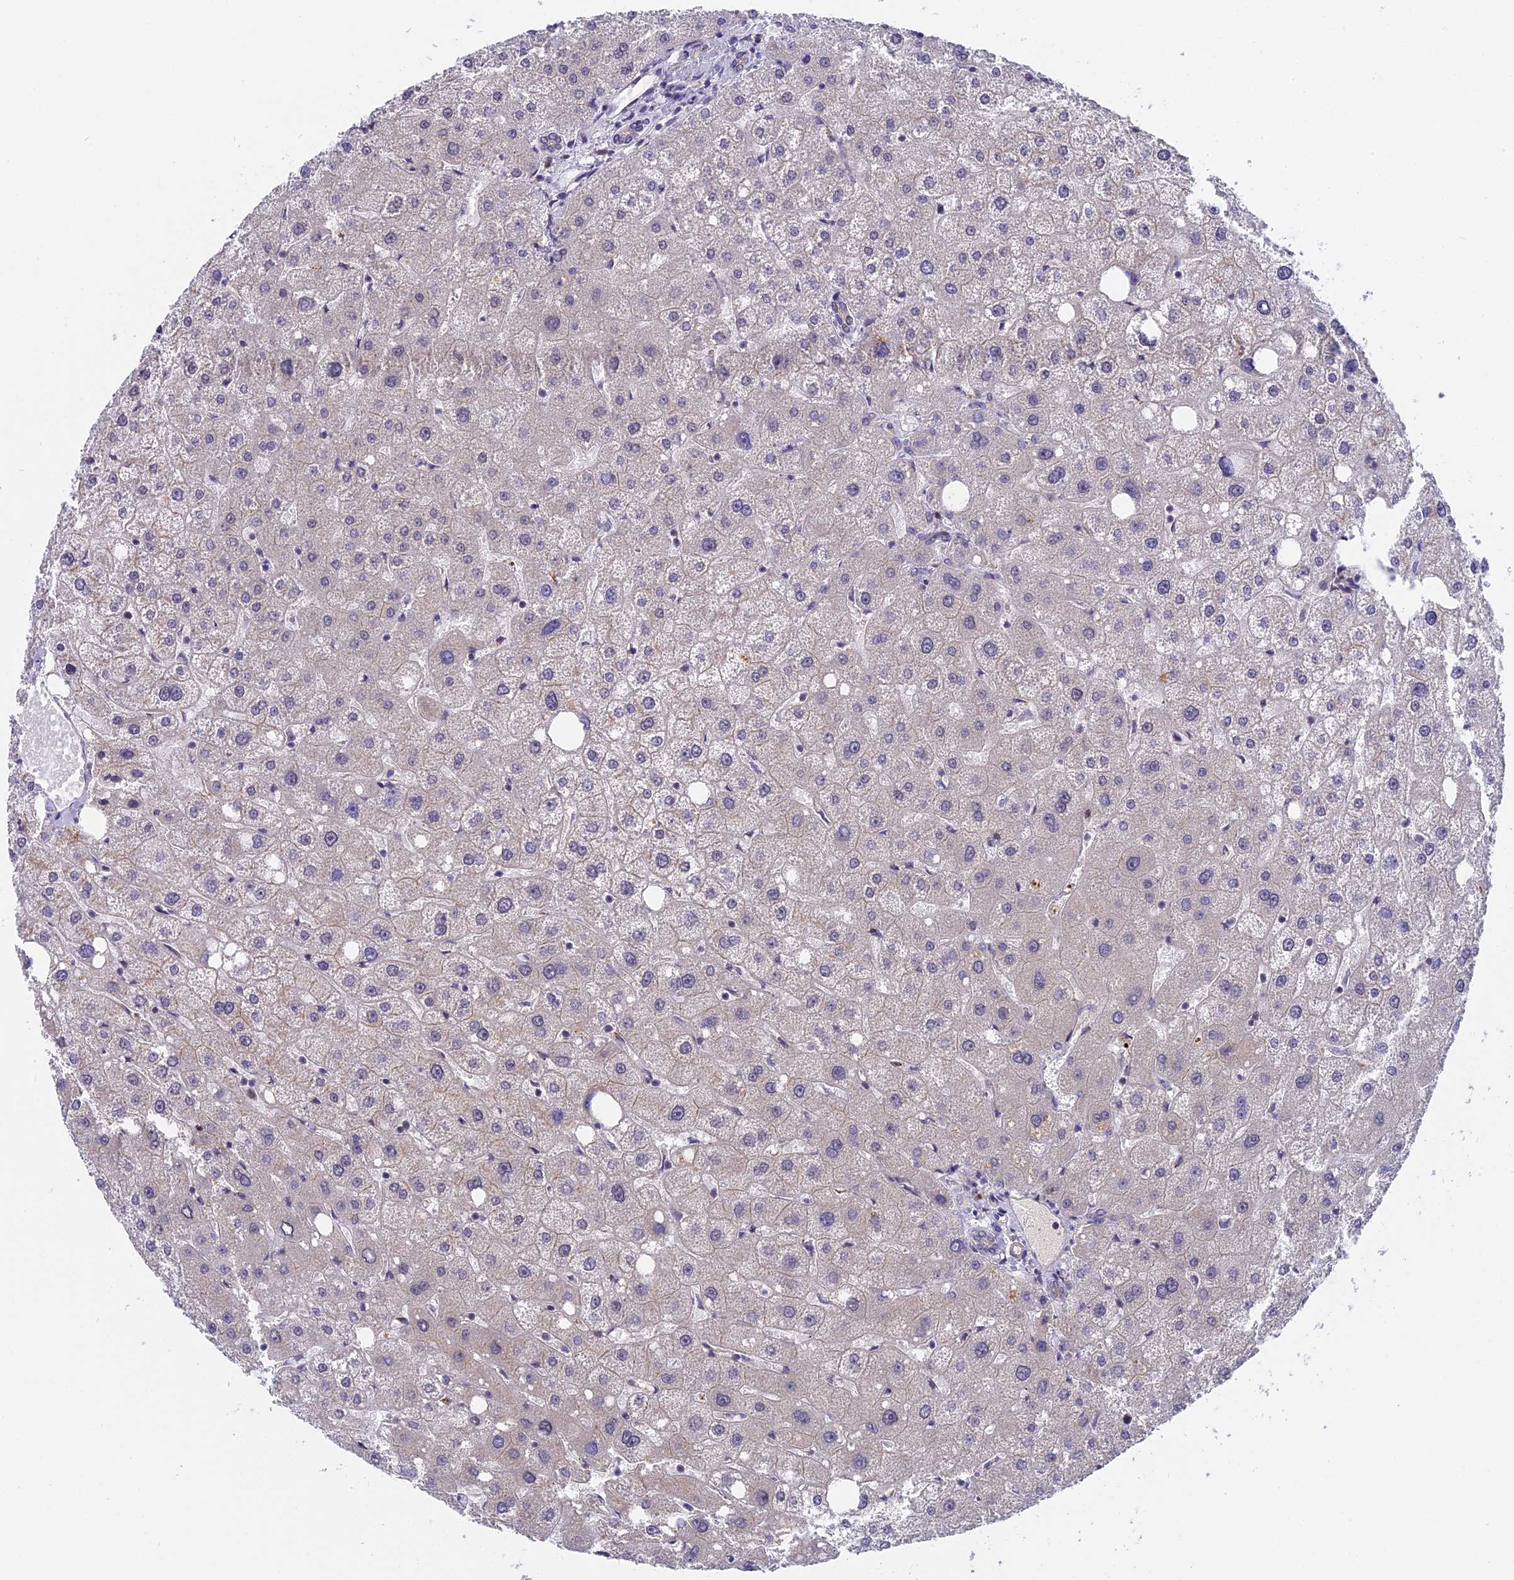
{"staining": {"intensity": "negative", "quantity": "none", "location": "none"}, "tissue": "liver", "cell_type": "Cholangiocytes", "image_type": "normal", "snomed": [{"axis": "morphology", "description": "Normal tissue, NOS"}, {"axis": "topography", "description": "Liver"}], "caption": "High power microscopy micrograph of an immunohistochemistry (IHC) micrograph of benign liver, revealing no significant expression in cholangiocytes.", "gene": "PYGO1", "patient": {"sex": "male", "age": 73}}